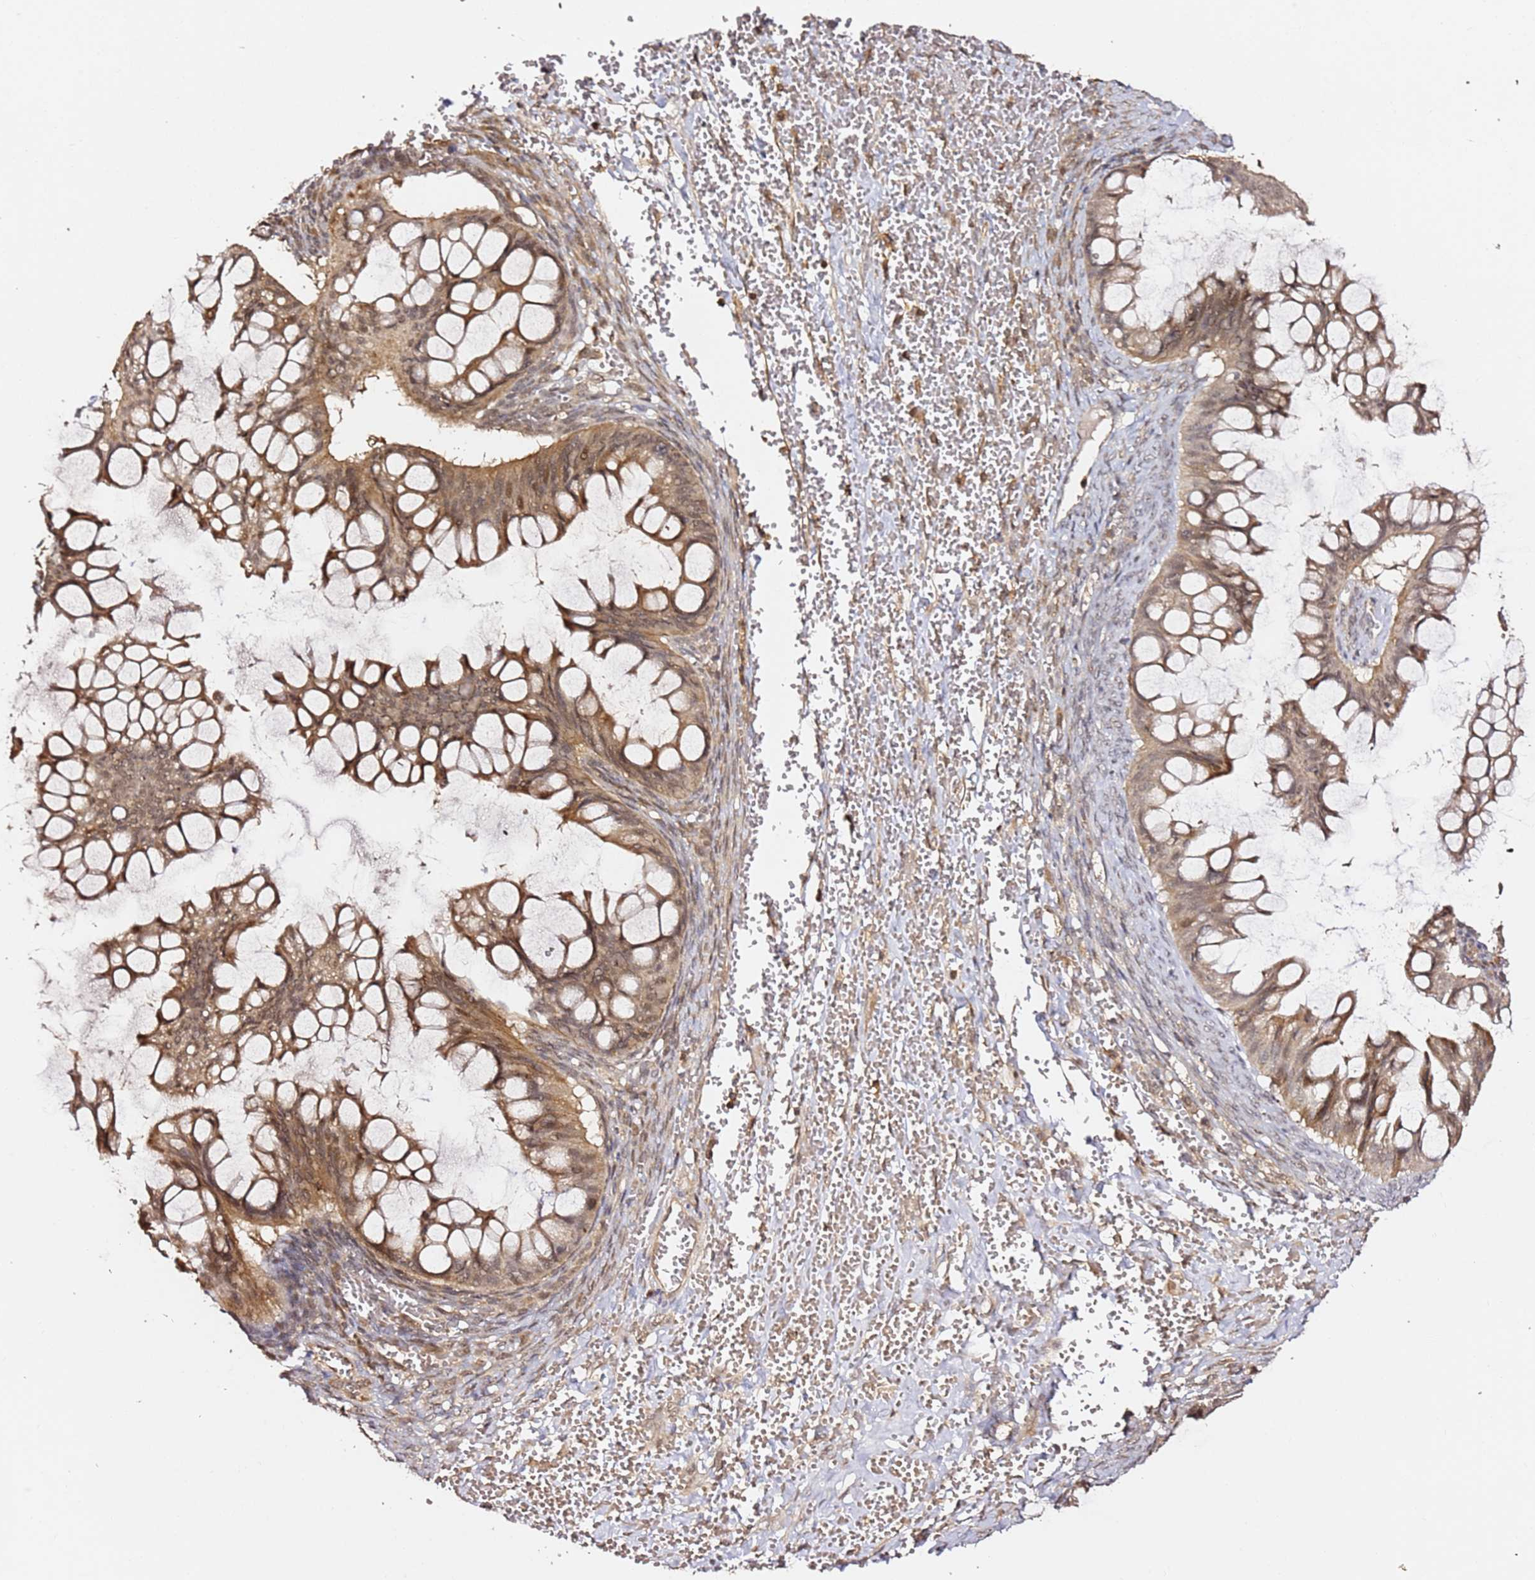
{"staining": {"intensity": "moderate", "quantity": ">75%", "location": "cytoplasmic/membranous,nuclear"}, "tissue": "ovarian cancer", "cell_type": "Tumor cells", "image_type": "cancer", "snomed": [{"axis": "morphology", "description": "Cystadenocarcinoma, mucinous, NOS"}, {"axis": "topography", "description": "Ovary"}], "caption": "High-power microscopy captured an IHC image of ovarian cancer (mucinous cystadenocarcinoma), revealing moderate cytoplasmic/membranous and nuclear expression in about >75% of tumor cells.", "gene": "OR5V1", "patient": {"sex": "female", "age": 73}}